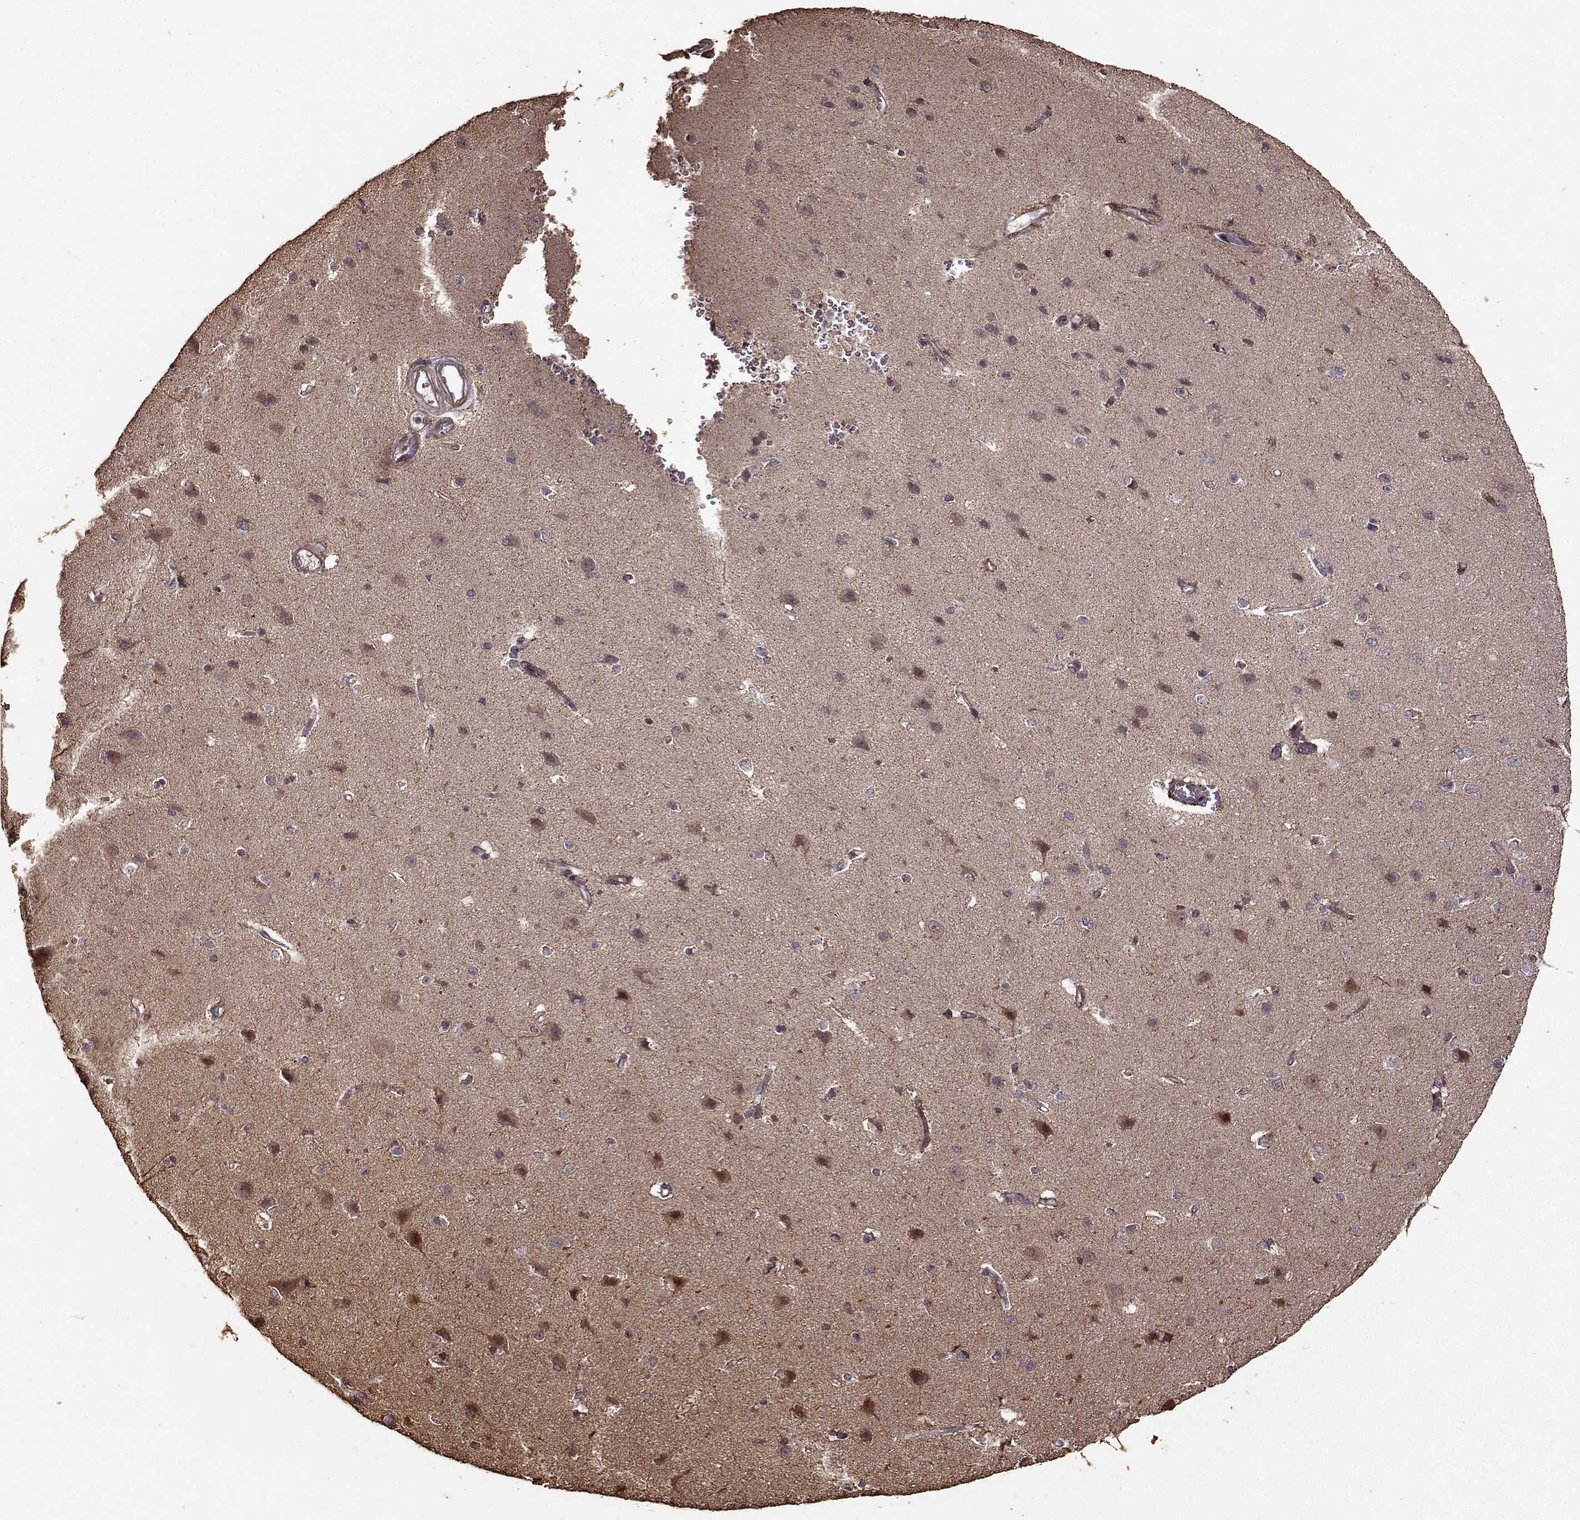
{"staining": {"intensity": "moderate", "quantity": "<25%", "location": "cytoplasmic/membranous"}, "tissue": "cerebral cortex", "cell_type": "Endothelial cells", "image_type": "normal", "snomed": [{"axis": "morphology", "description": "Normal tissue, NOS"}, {"axis": "topography", "description": "Cerebral cortex"}], "caption": "An image of cerebral cortex stained for a protein demonstrates moderate cytoplasmic/membranous brown staining in endothelial cells.", "gene": "FBXW11", "patient": {"sex": "male", "age": 37}}